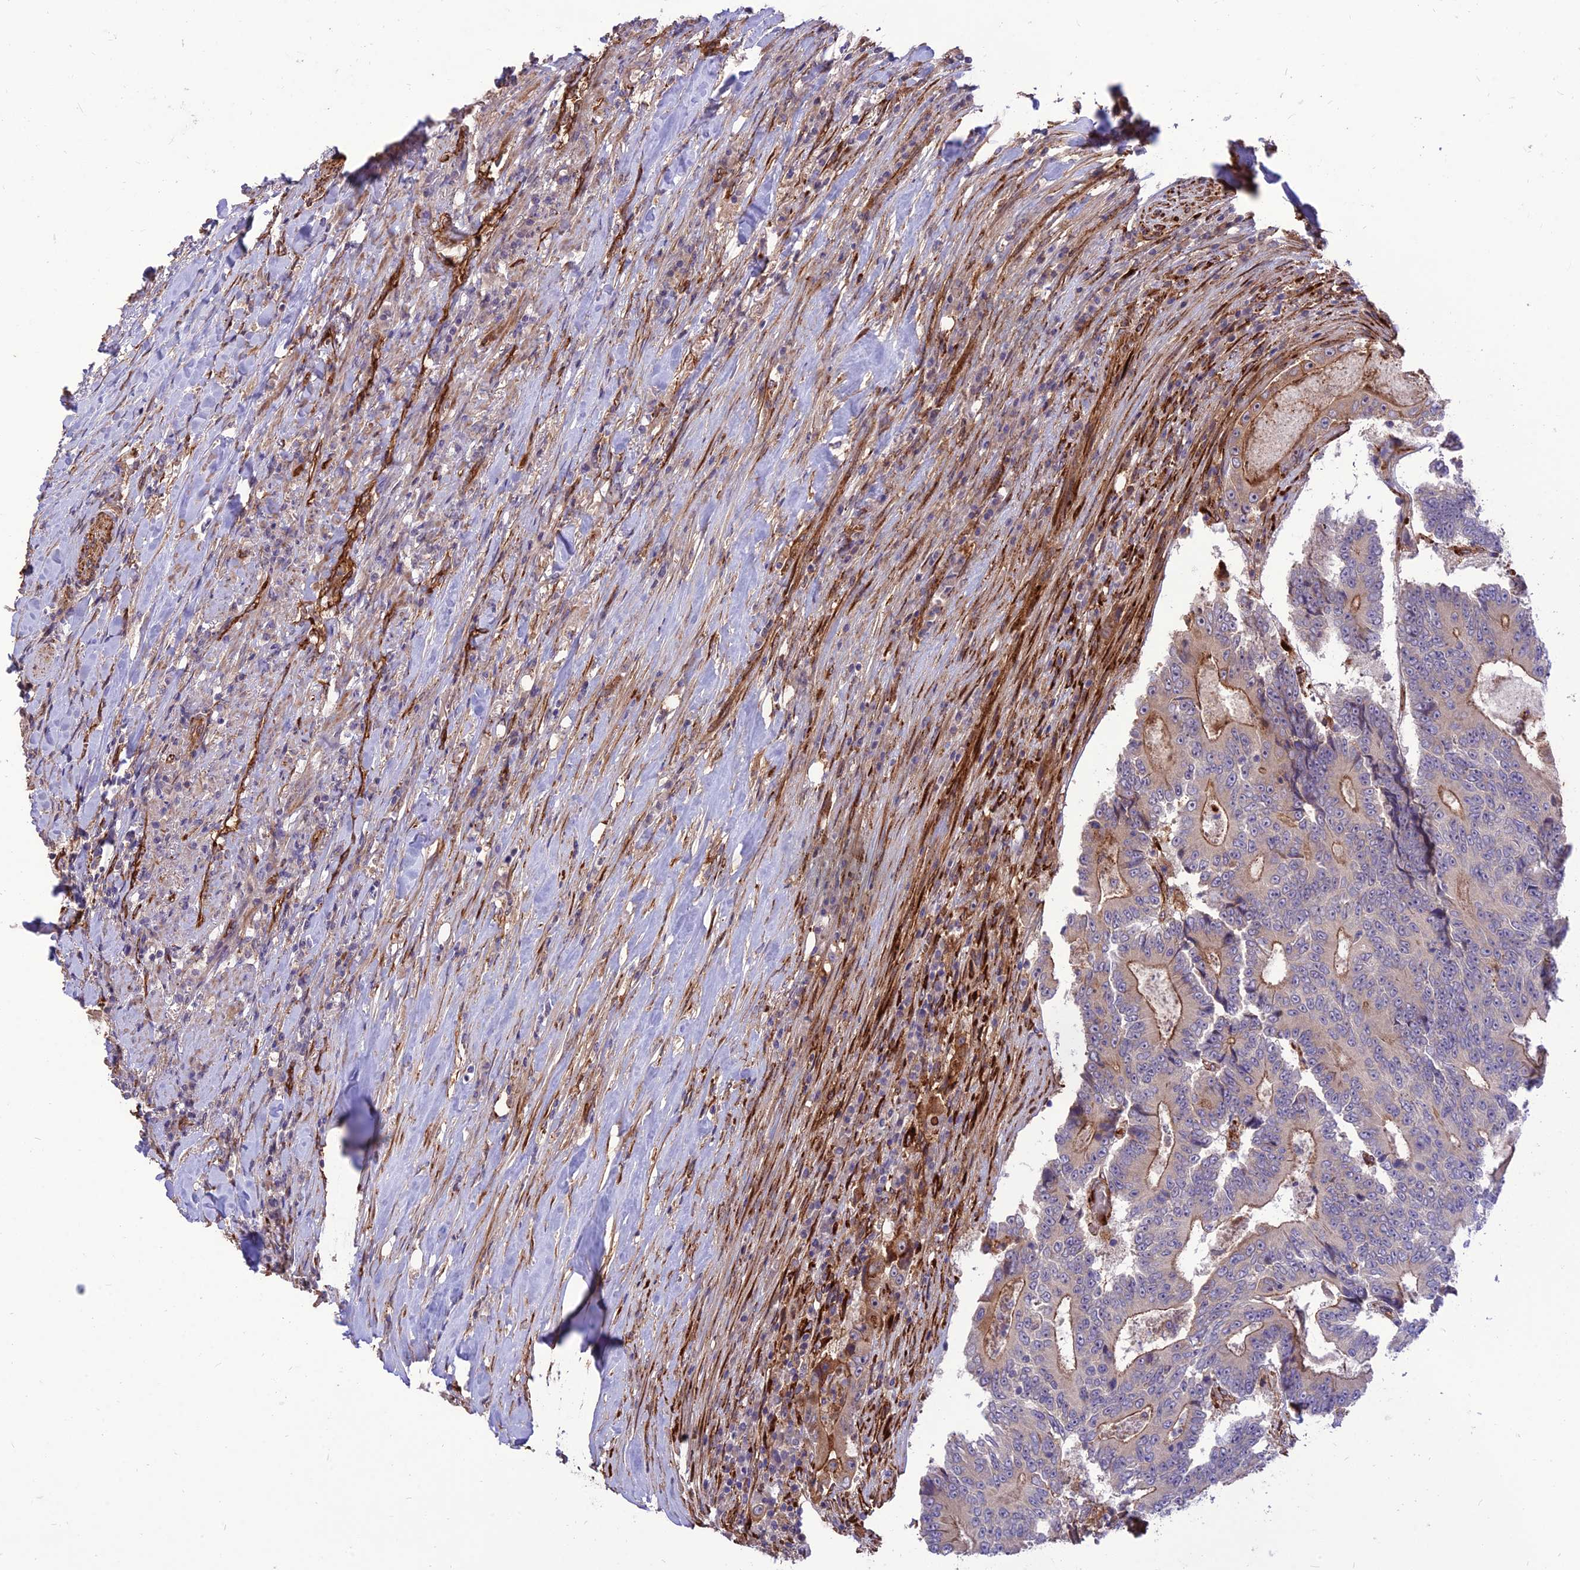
{"staining": {"intensity": "moderate", "quantity": "<25%", "location": "cytoplasmic/membranous"}, "tissue": "colorectal cancer", "cell_type": "Tumor cells", "image_type": "cancer", "snomed": [{"axis": "morphology", "description": "Adenocarcinoma, NOS"}, {"axis": "topography", "description": "Colon"}], "caption": "Protein staining shows moderate cytoplasmic/membranous expression in about <25% of tumor cells in colorectal cancer.", "gene": "CRTAP", "patient": {"sex": "male", "age": 83}}